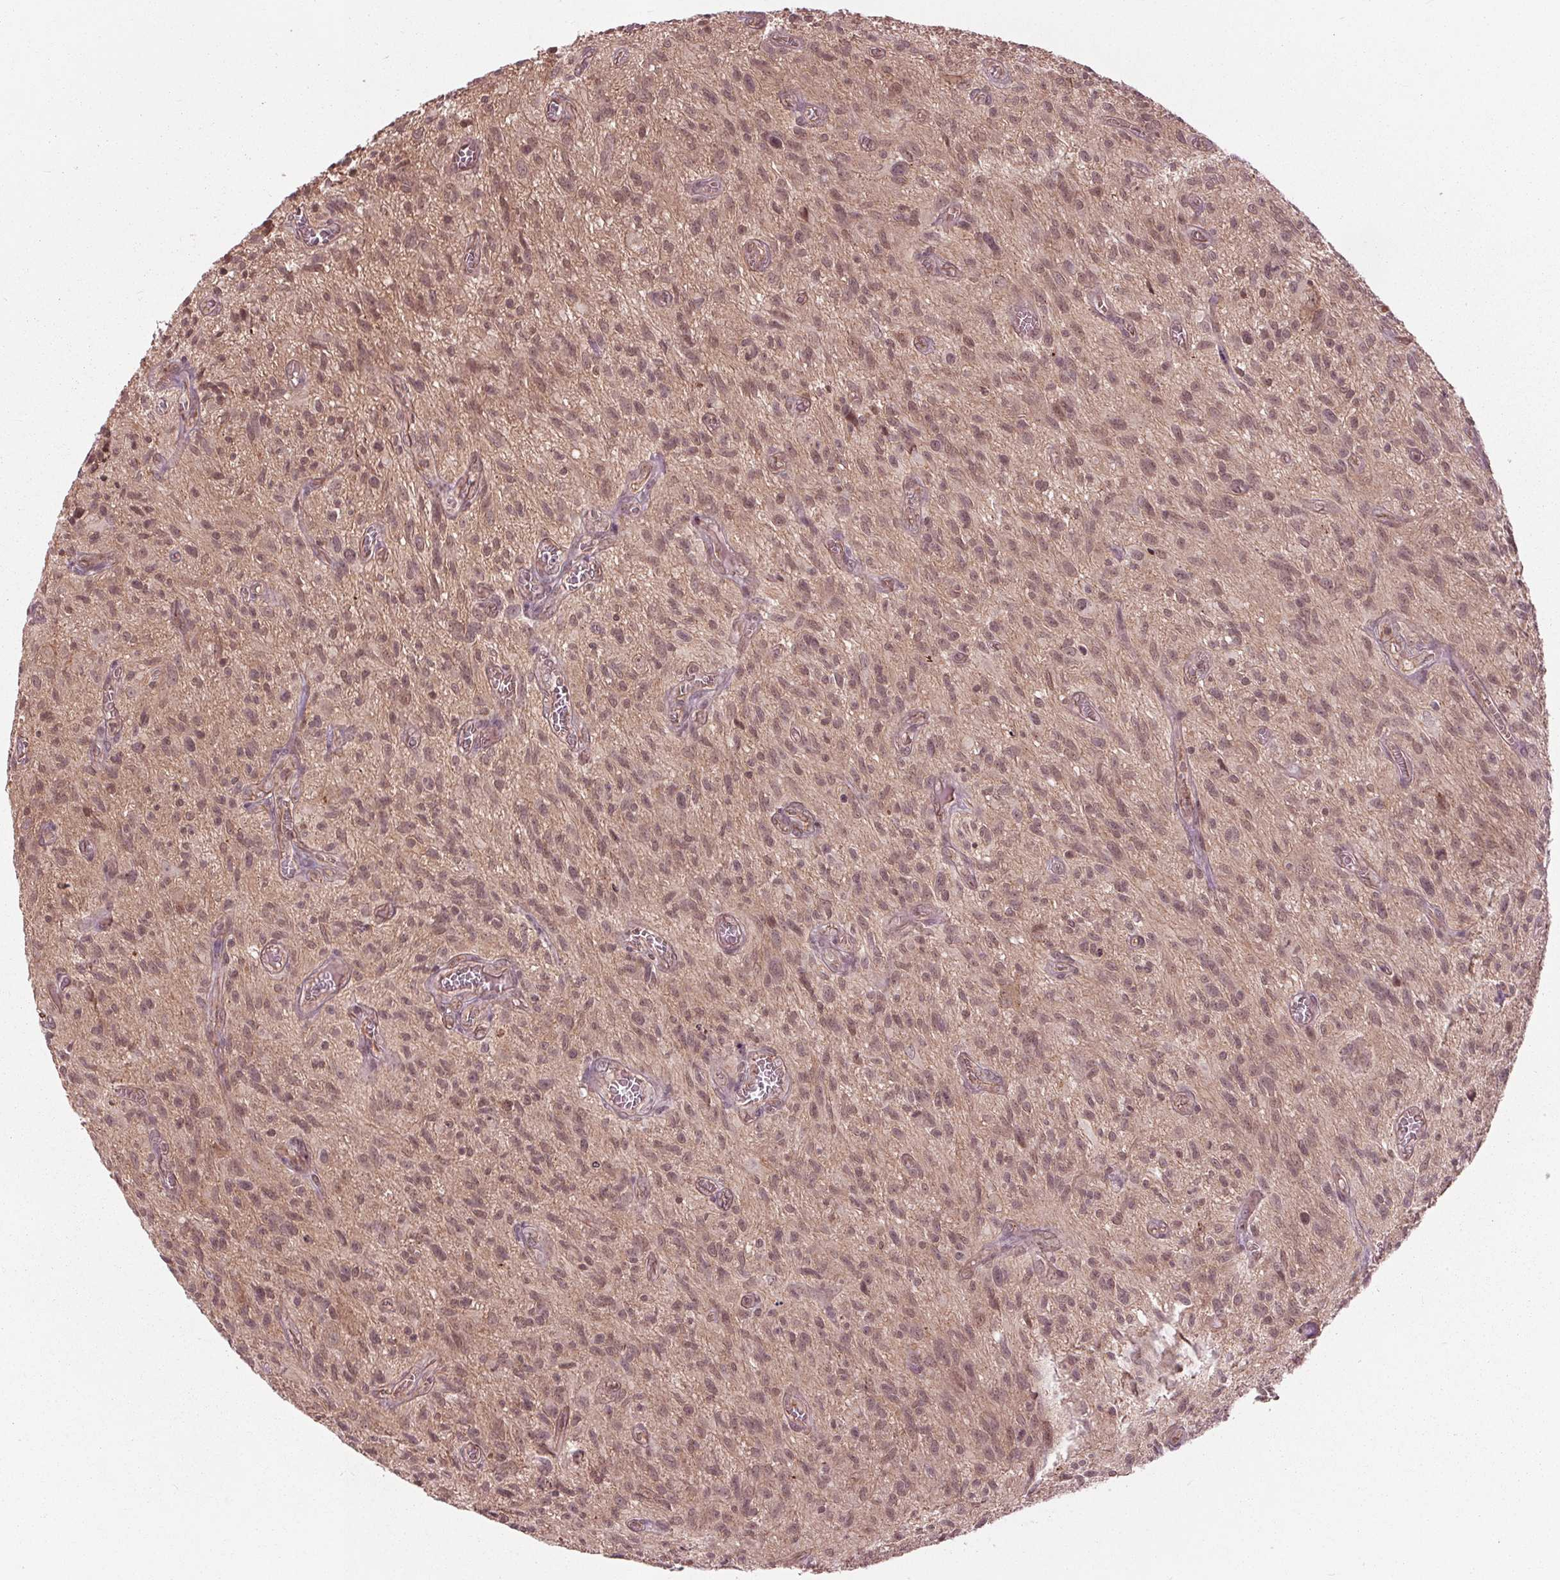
{"staining": {"intensity": "weak", "quantity": "25%-75%", "location": "nuclear"}, "tissue": "glioma", "cell_type": "Tumor cells", "image_type": "cancer", "snomed": [{"axis": "morphology", "description": "Glioma, malignant, High grade"}, {"axis": "topography", "description": "Brain"}], "caption": "Glioma tissue shows weak nuclear staining in approximately 25%-75% of tumor cells (IHC, brightfield microscopy, high magnification).", "gene": "BTBD1", "patient": {"sex": "male", "age": 75}}